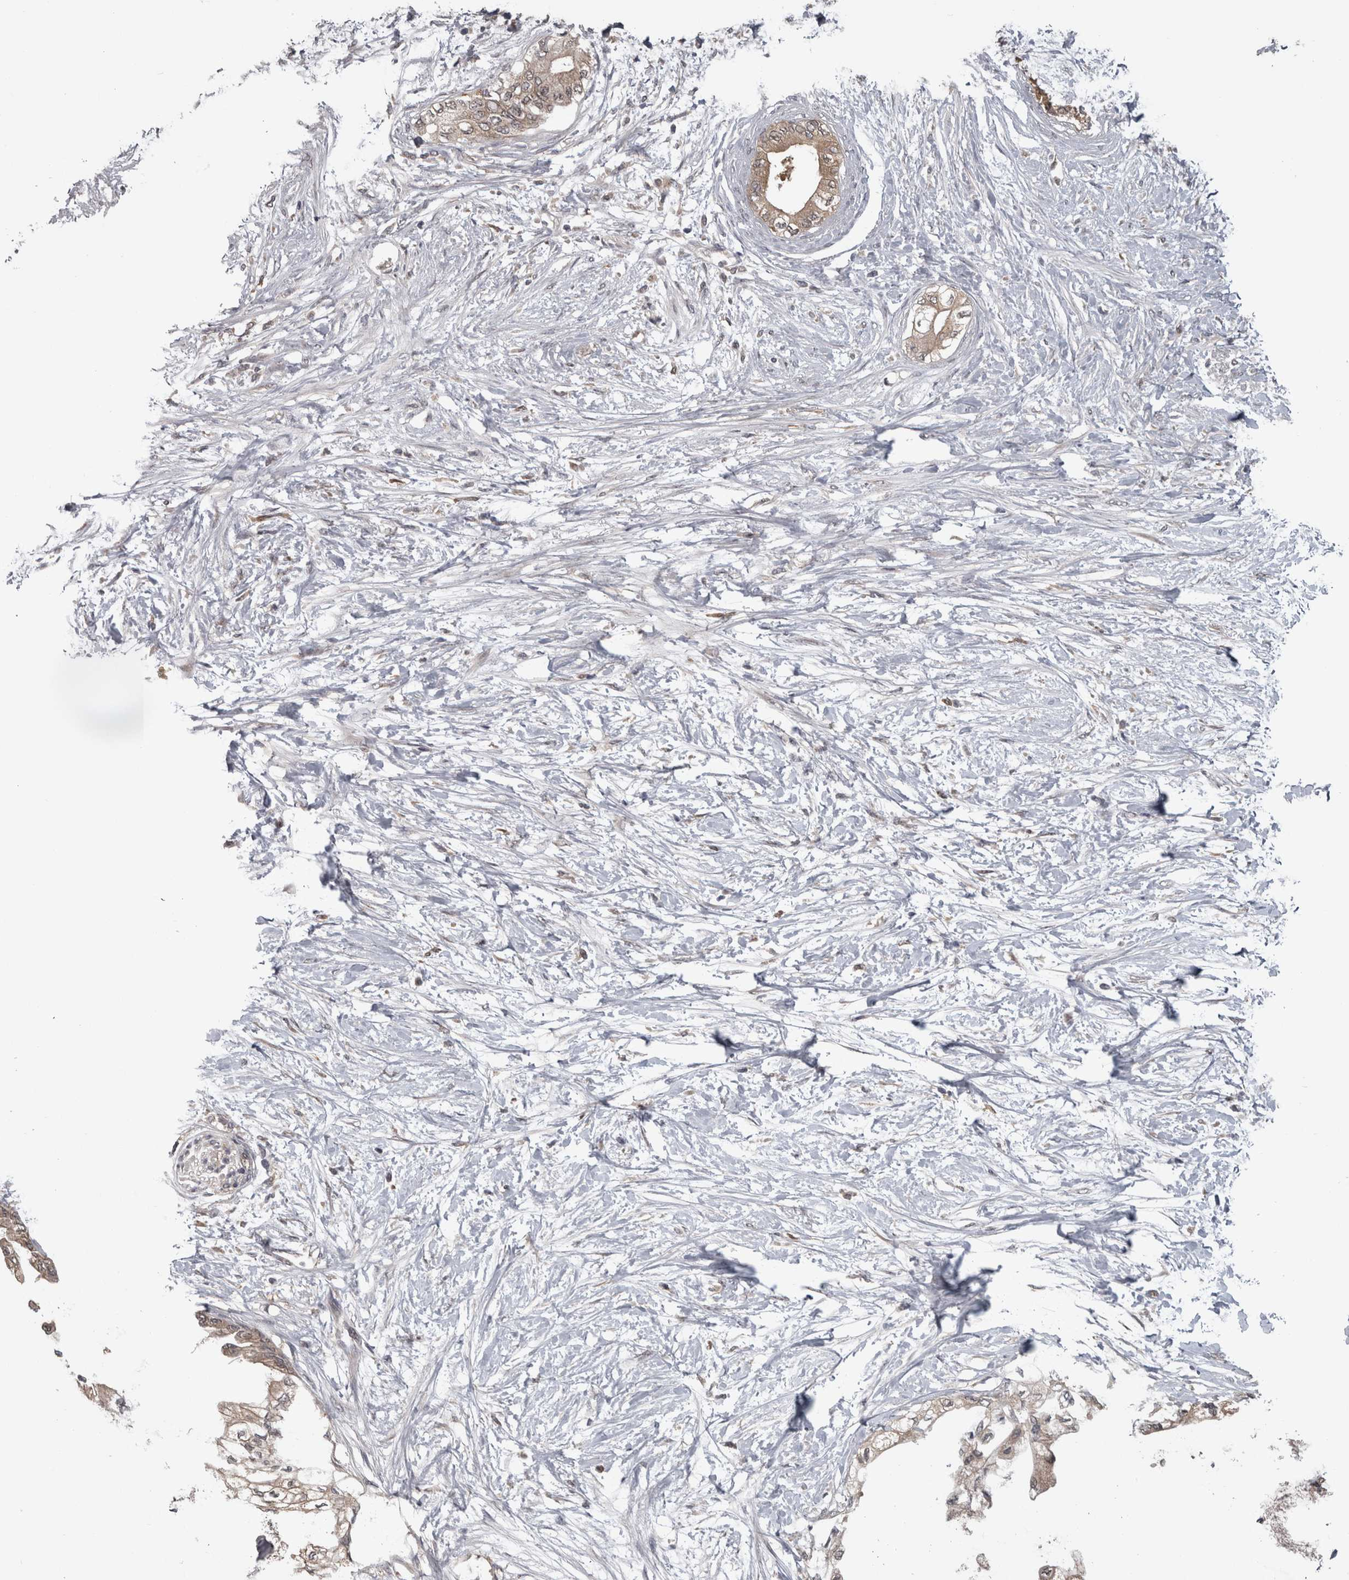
{"staining": {"intensity": "weak", "quantity": ">75%", "location": "cytoplasmic/membranous"}, "tissue": "pancreatic cancer", "cell_type": "Tumor cells", "image_type": "cancer", "snomed": [{"axis": "morphology", "description": "Normal tissue, NOS"}, {"axis": "morphology", "description": "Adenocarcinoma, NOS"}, {"axis": "topography", "description": "Pancreas"}, {"axis": "topography", "description": "Duodenum"}], "caption": "There is low levels of weak cytoplasmic/membranous positivity in tumor cells of pancreatic cancer (adenocarcinoma), as demonstrated by immunohistochemical staining (brown color).", "gene": "APRT", "patient": {"sex": "female", "age": 60}}